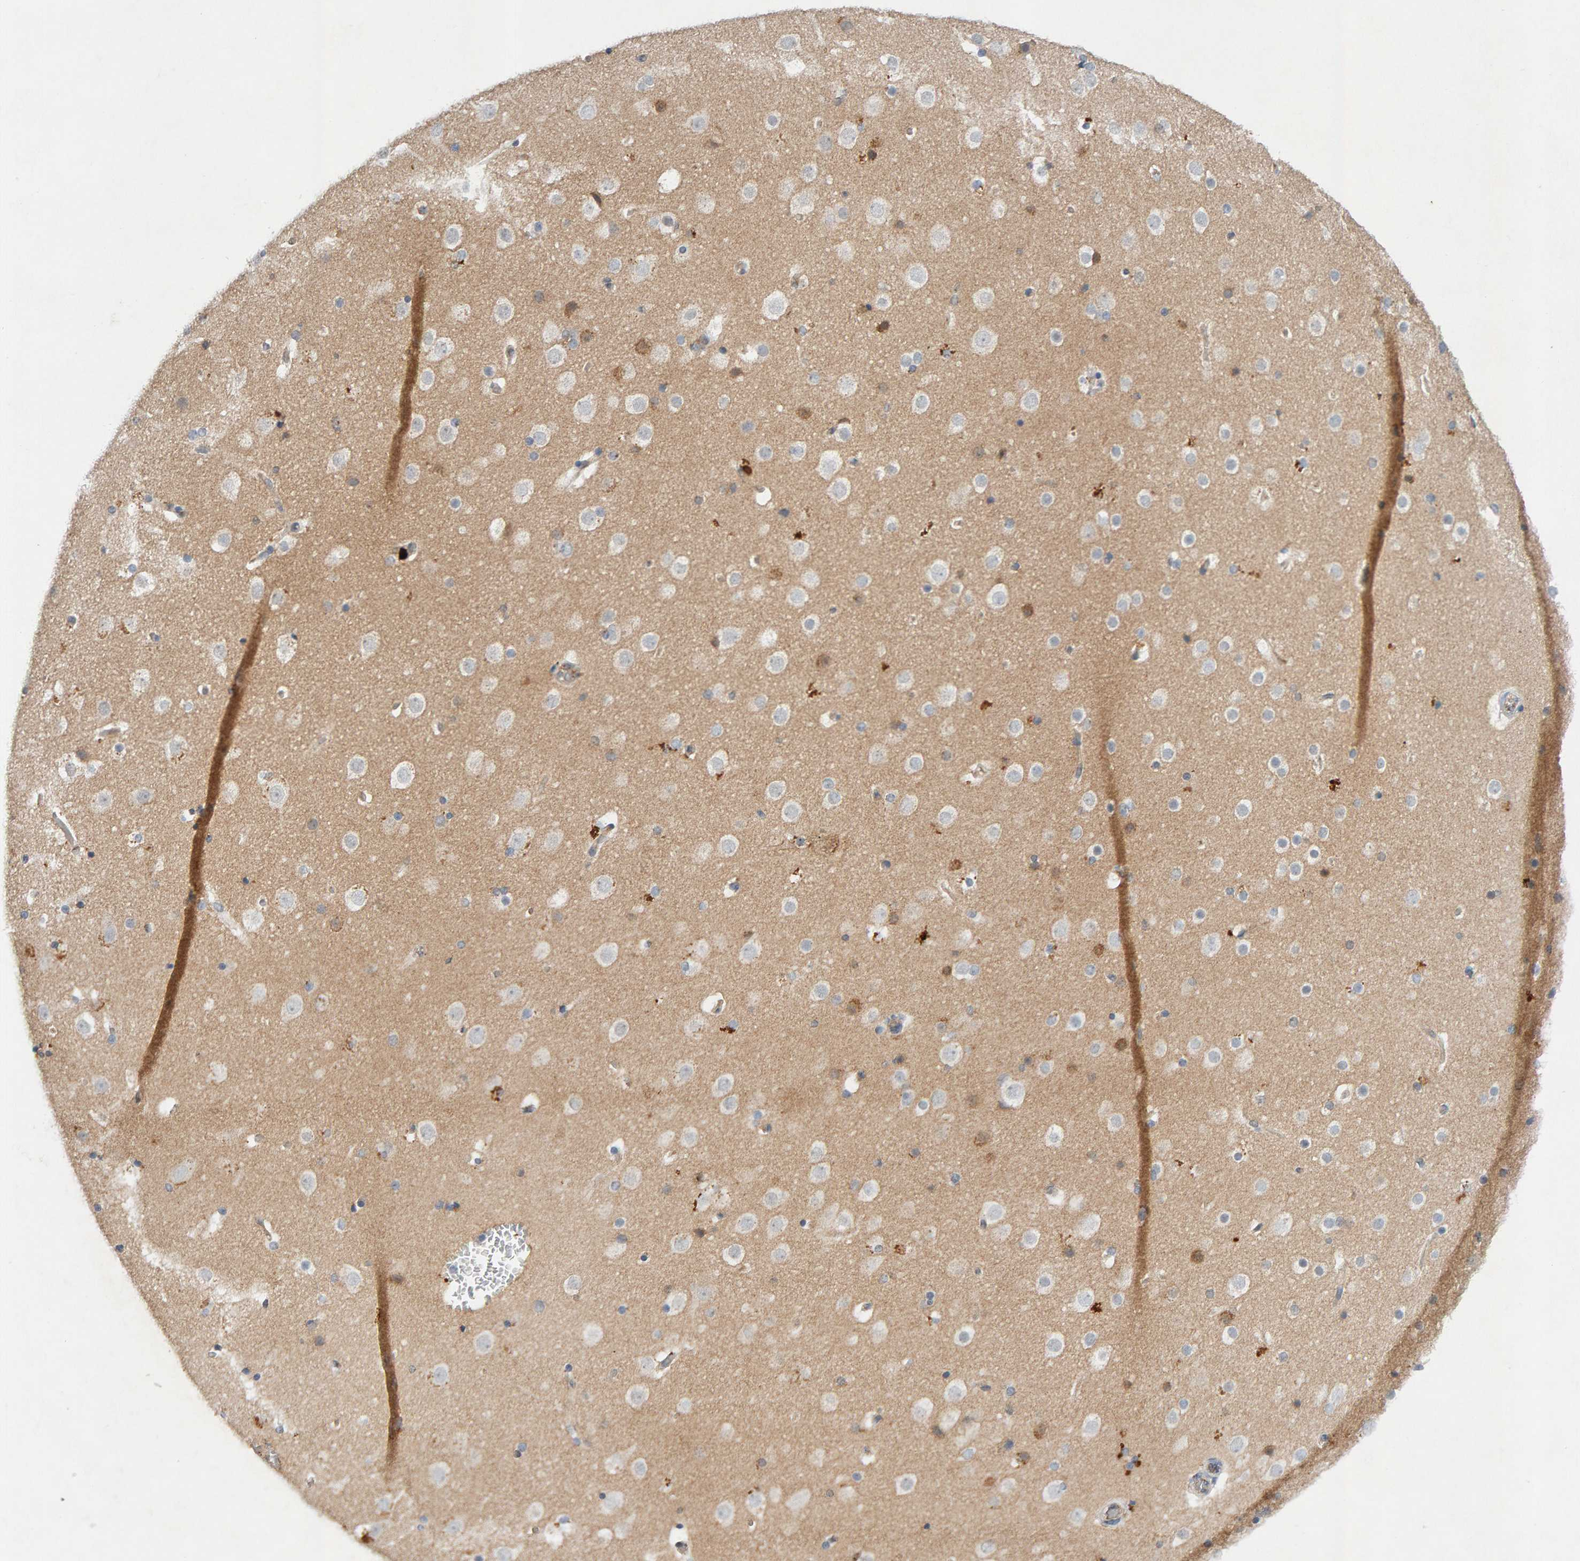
{"staining": {"intensity": "negative", "quantity": "none", "location": "none"}, "tissue": "cerebral cortex", "cell_type": "Endothelial cells", "image_type": "normal", "snomed": [{"axis": "morphology", "description": "Normal tissue, NOS"}, {"axis": "topography", "description": "Cerebral cortex"}], "caption": "High magnification brightfield microscopy of normal cerebral cortex stained with DAB (3,3'-diaminobenzidine) (brown) and counterstained with hematoxylin (blue): endothelial cells show no significant staining. Nuclei are stained in blue.", "gene": "PTPRM", "patient": {"sex": "male", "age": 57}}